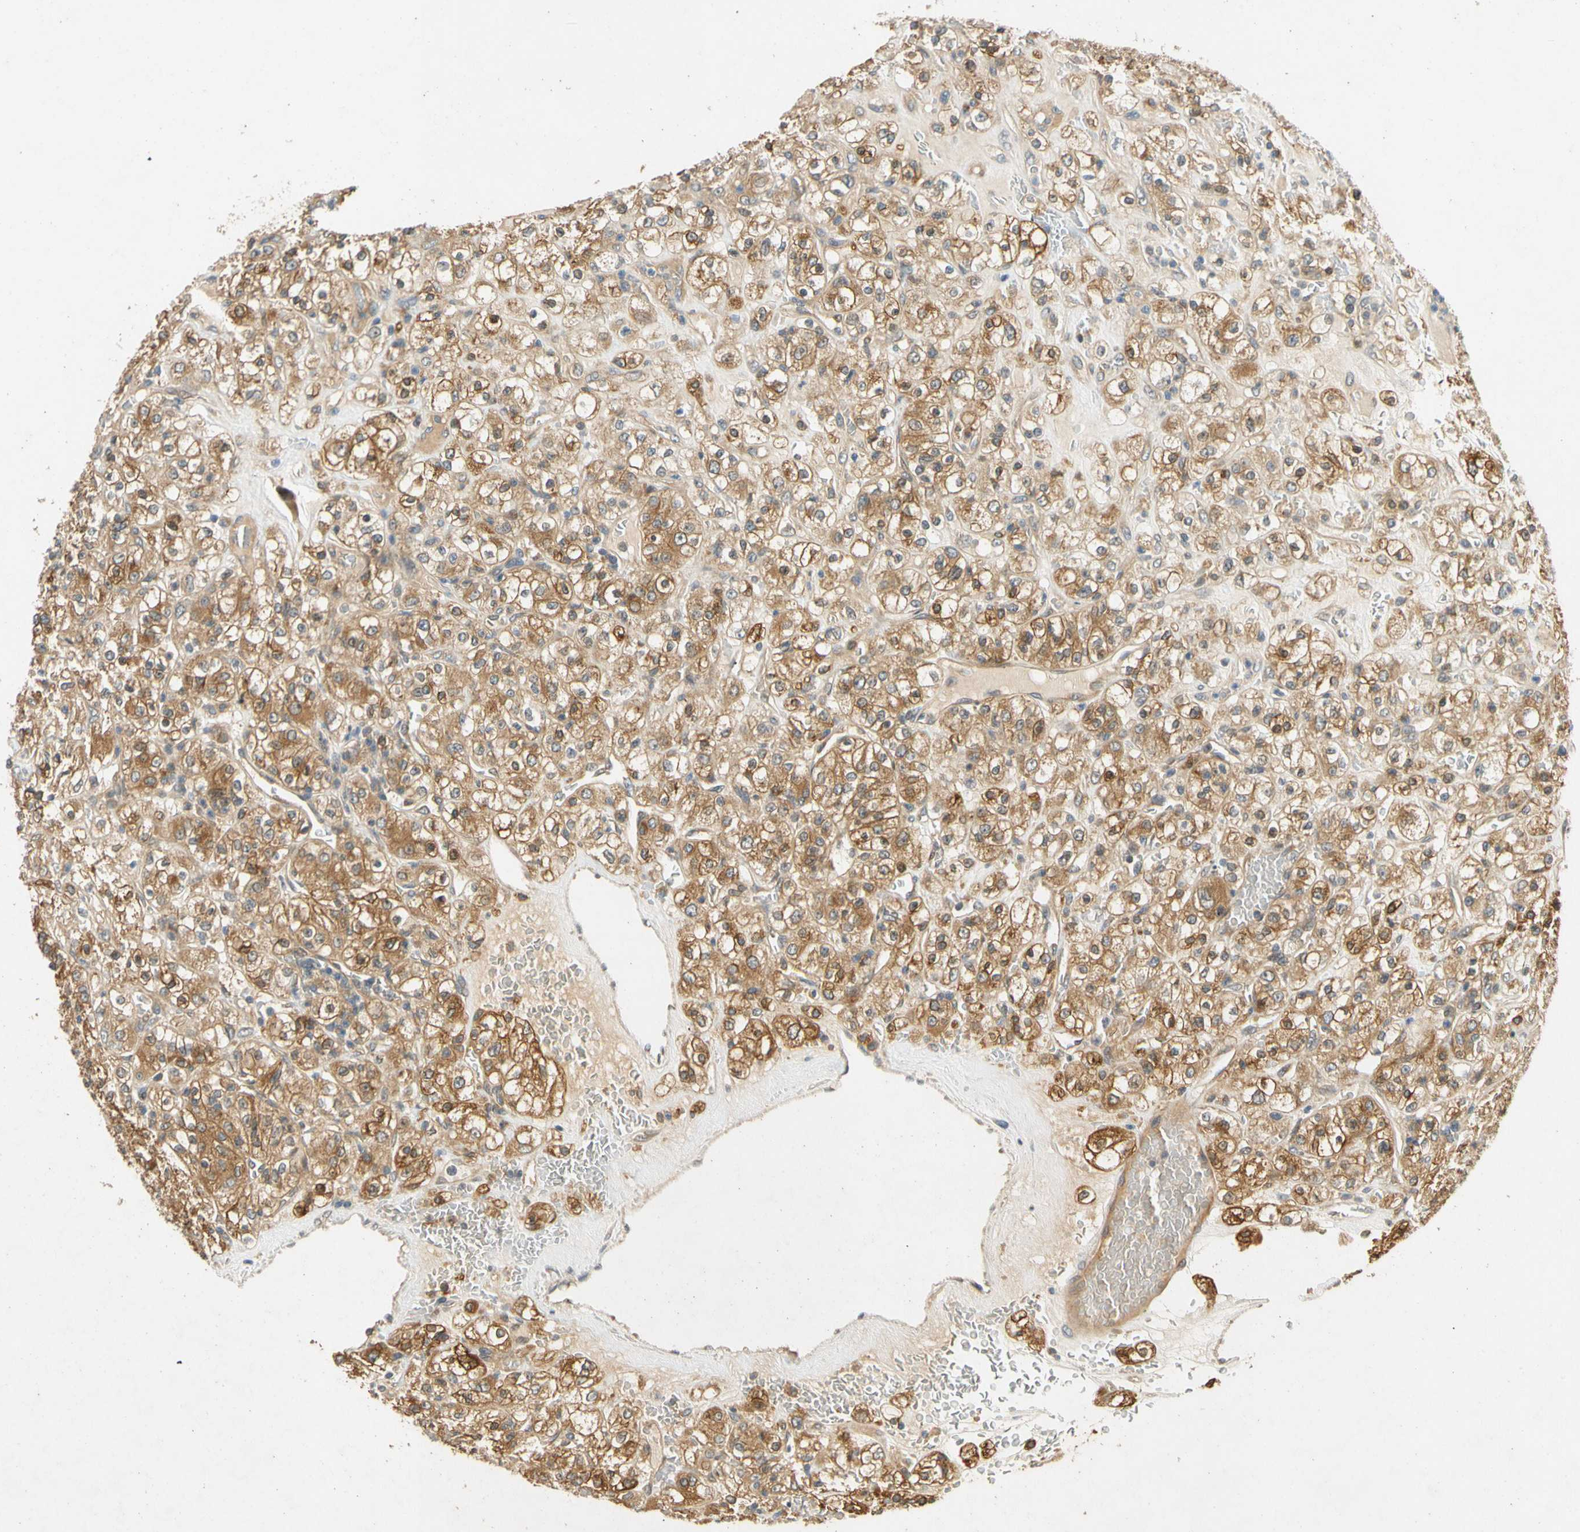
{"staining": {"intensity": "moderate", "quantity": ">75%", "location": "cytoplasmic/membranous"}, "tissue": "renal cancer", "cell_type": "Tumor cells", "image_type": "cancer", "snomed": [{"axis": "morphology", "description": "Normal tissue, NOS"}, {"axis": "morphology", "description": "Adenocarcinoma, NOS"}, {"axis": "topography", "description": "Kidney"}], "caption": "IHC histopathology image of human renal cancer stained for a protein (brown), which reveals medium levels of moderate cytoplasmic/membranous expression in approximately >75% of tumor cells.", "gene": "GATD1", "patient": {"sex": "female", "age": 72}}